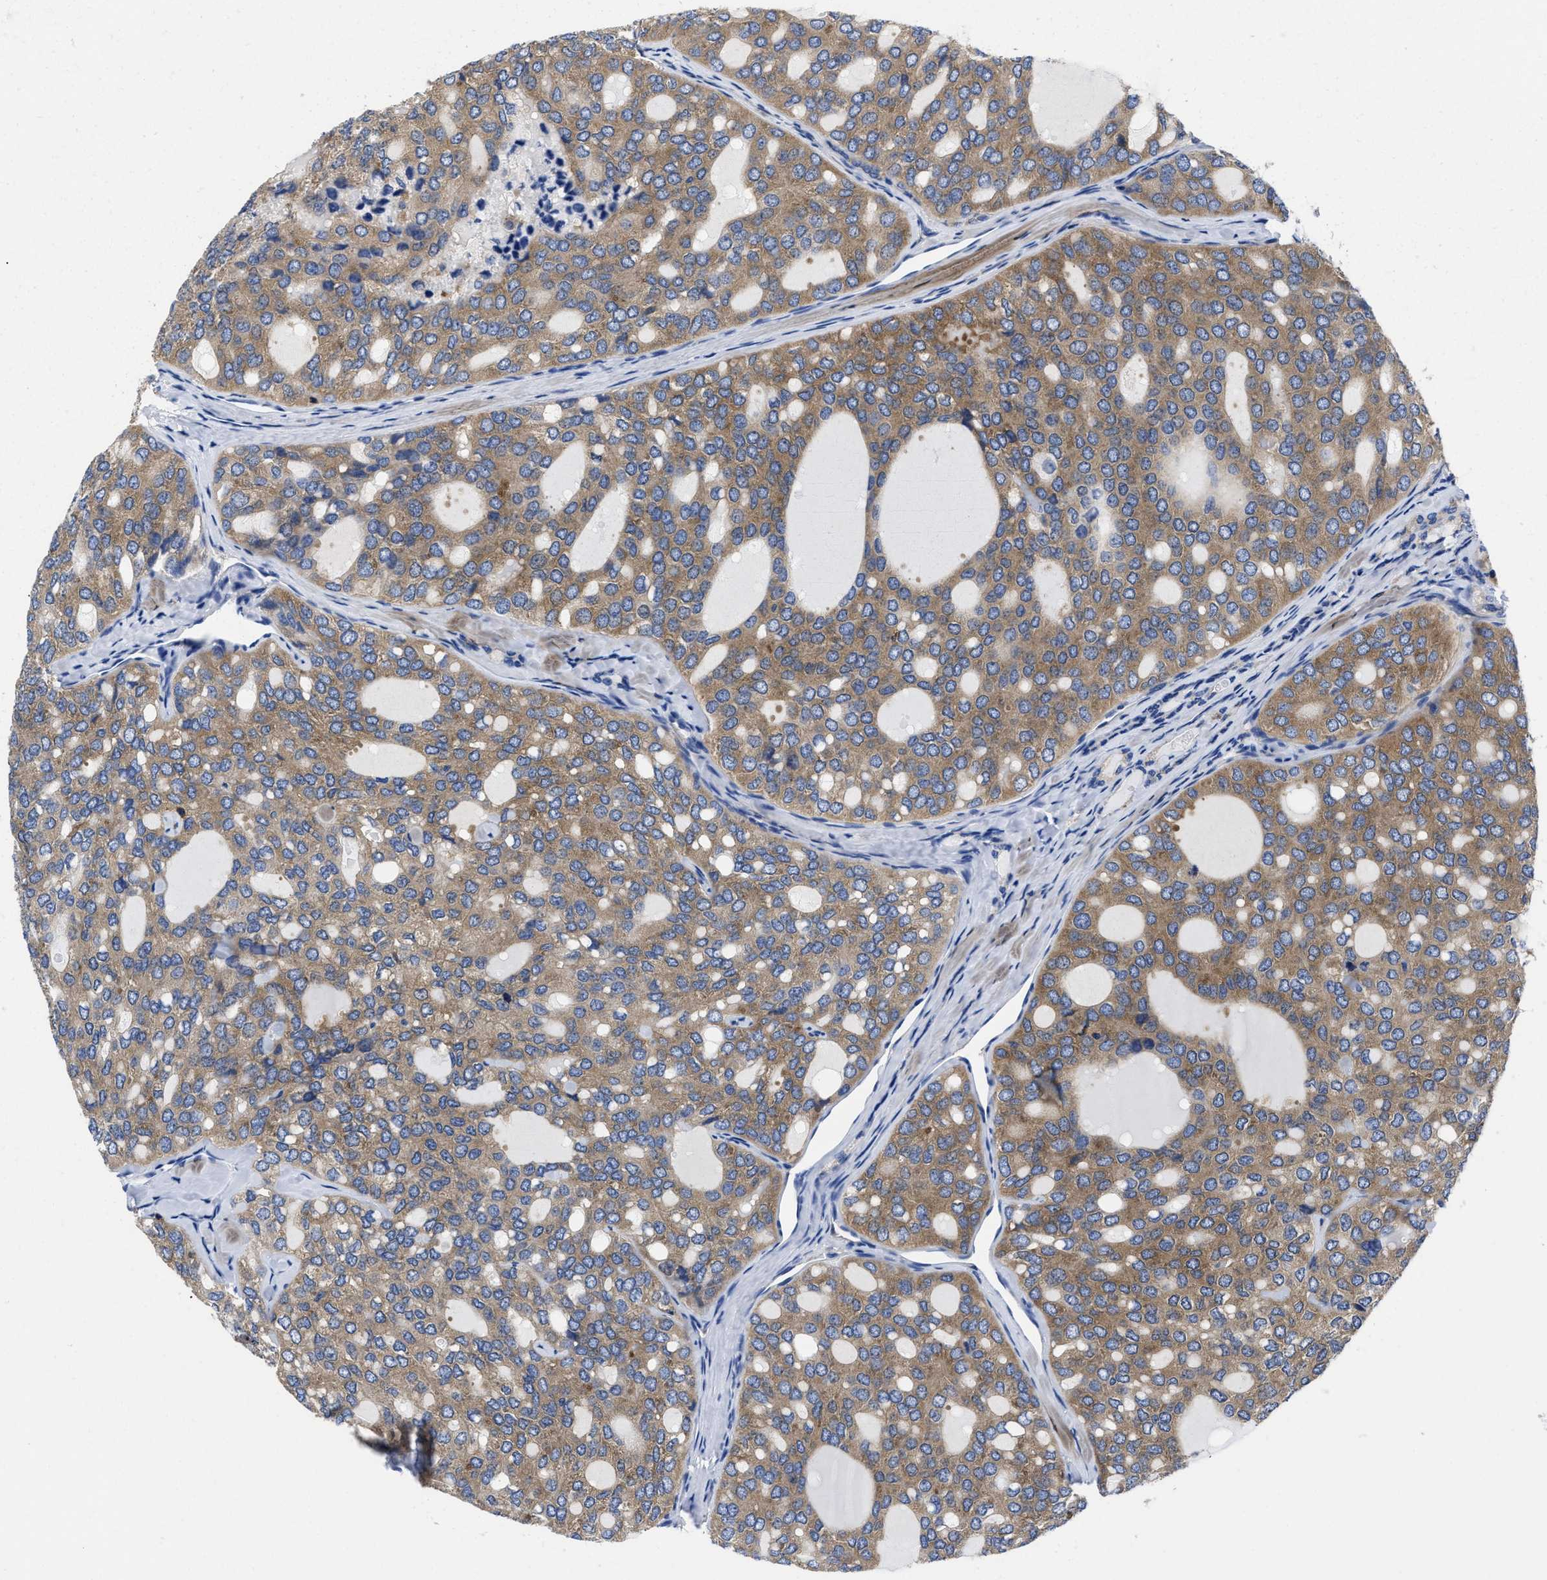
{"staining": {"intensity": "moderate", "quantity": ">75%", "location": "cytoplasmic/membranous"}, "tissue": "thyroid cancer", "cell_type": "Tumor cells", "image_type": "cancer", "snomed": [{"axis": "morphology", "description": "Follicular adenoma carcinoma, NOS"}, {"axis": "topography", "description": "Thyroid gland"}], "caption": "Moderate cytoplasmic/membranous positivity for a protein is seen in approximately >75% of tumor cells of thyroid cancer using immunohistochemistry.", "gene": "YARS1", "patient": {"sex": "male", "age": 75}}